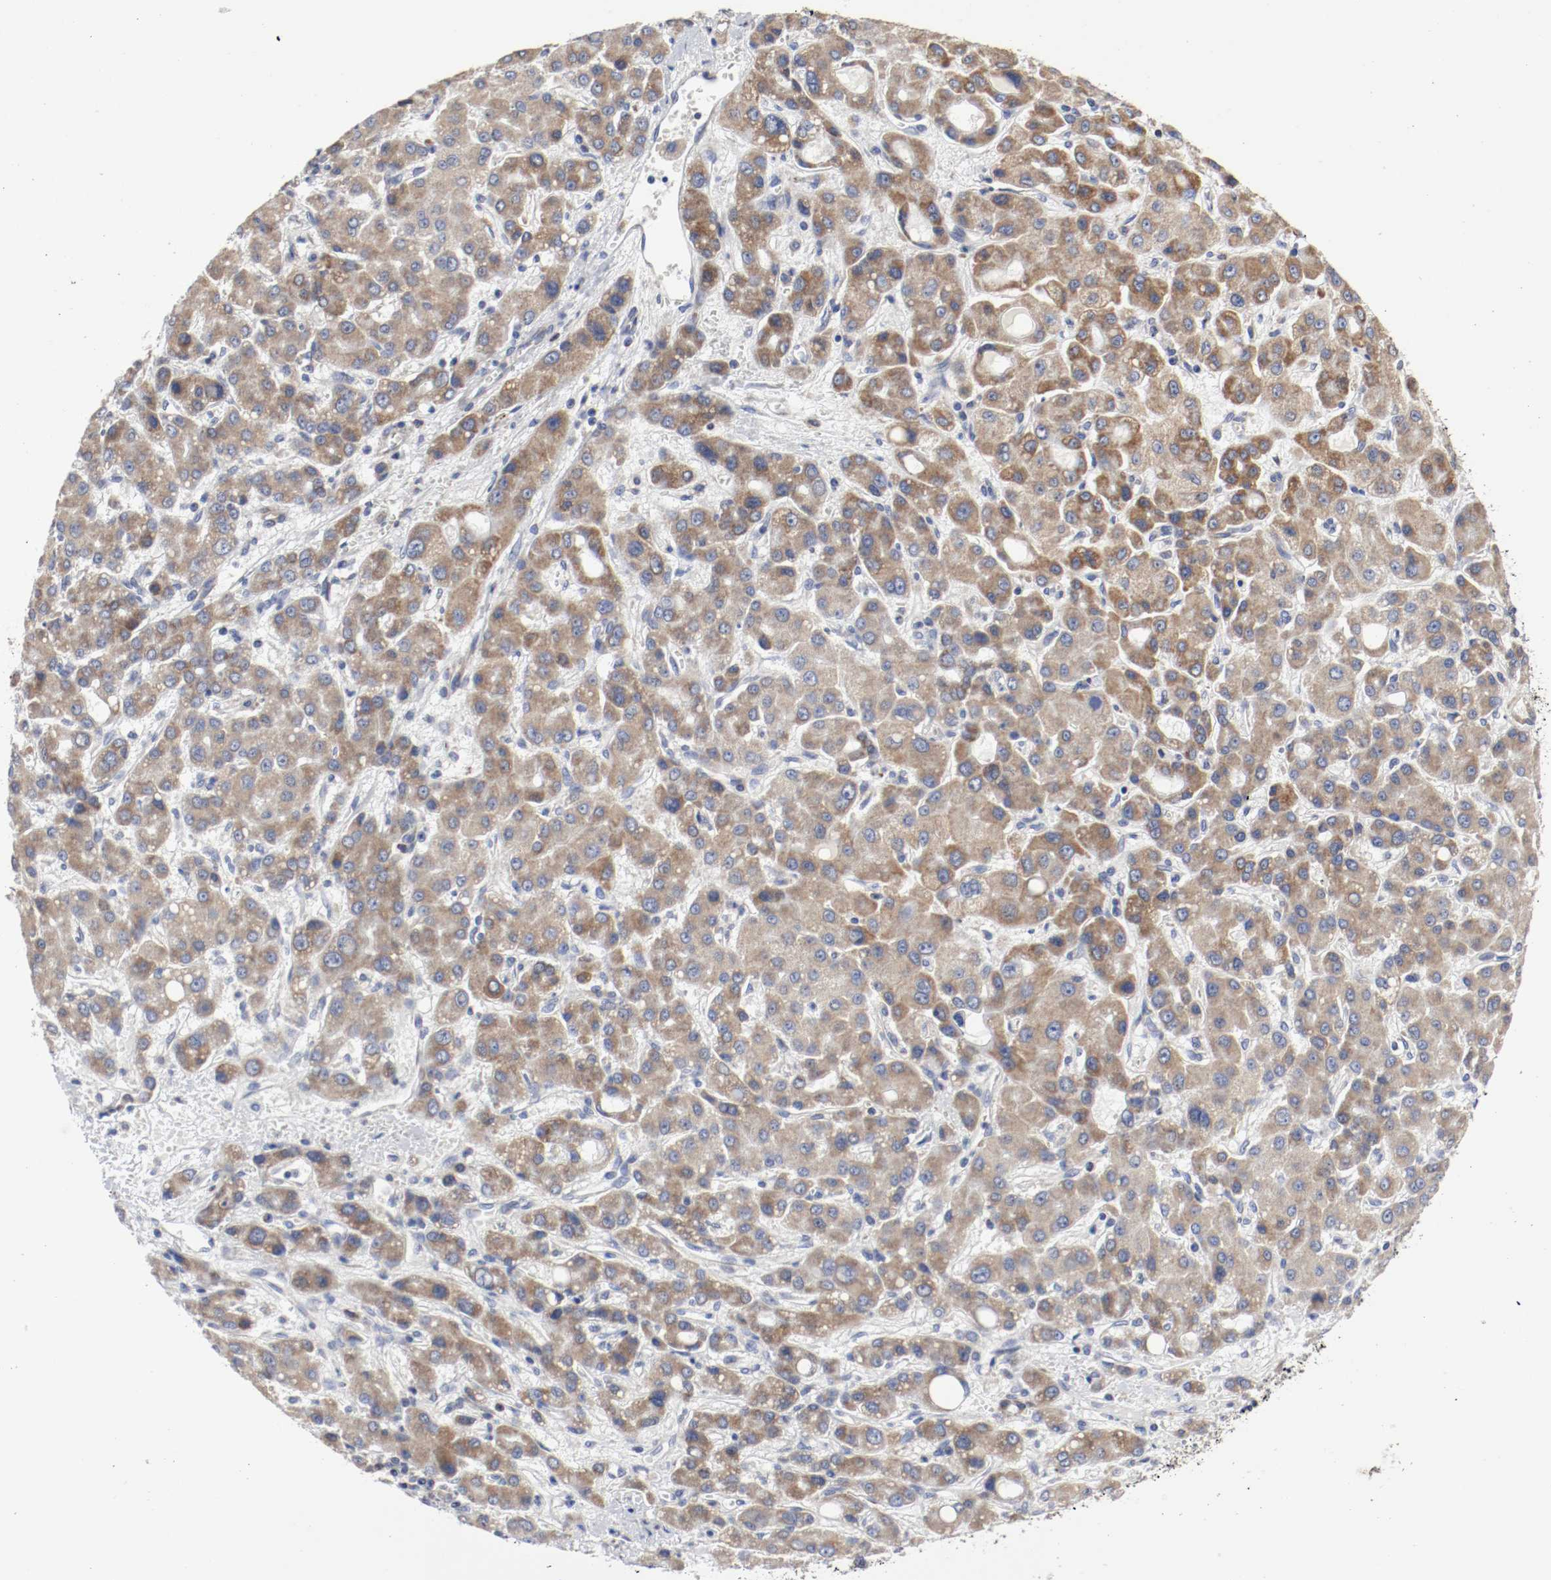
{"staining": {"intensity": "moderate", "quantity": ">75%", "location": "cytoplasmic/membranous"}, "tissue": "liver cancer", "cell_type": "Tumor cells", "image_type": "cancer", "snomed": [{"axis": "morphology", "description": "Carcinoma, Hepatocellular, NOS"}, {"axis": "topography", "description": "Liver"}], "caption": "Human liver cancer stained for a protein (brown) shows moderate cytoplasmic/membranous positive staining in approximately >75% of tumor cells.", "gene": "AFG3L2", "patient": {"sex": "male", "age": 55}}